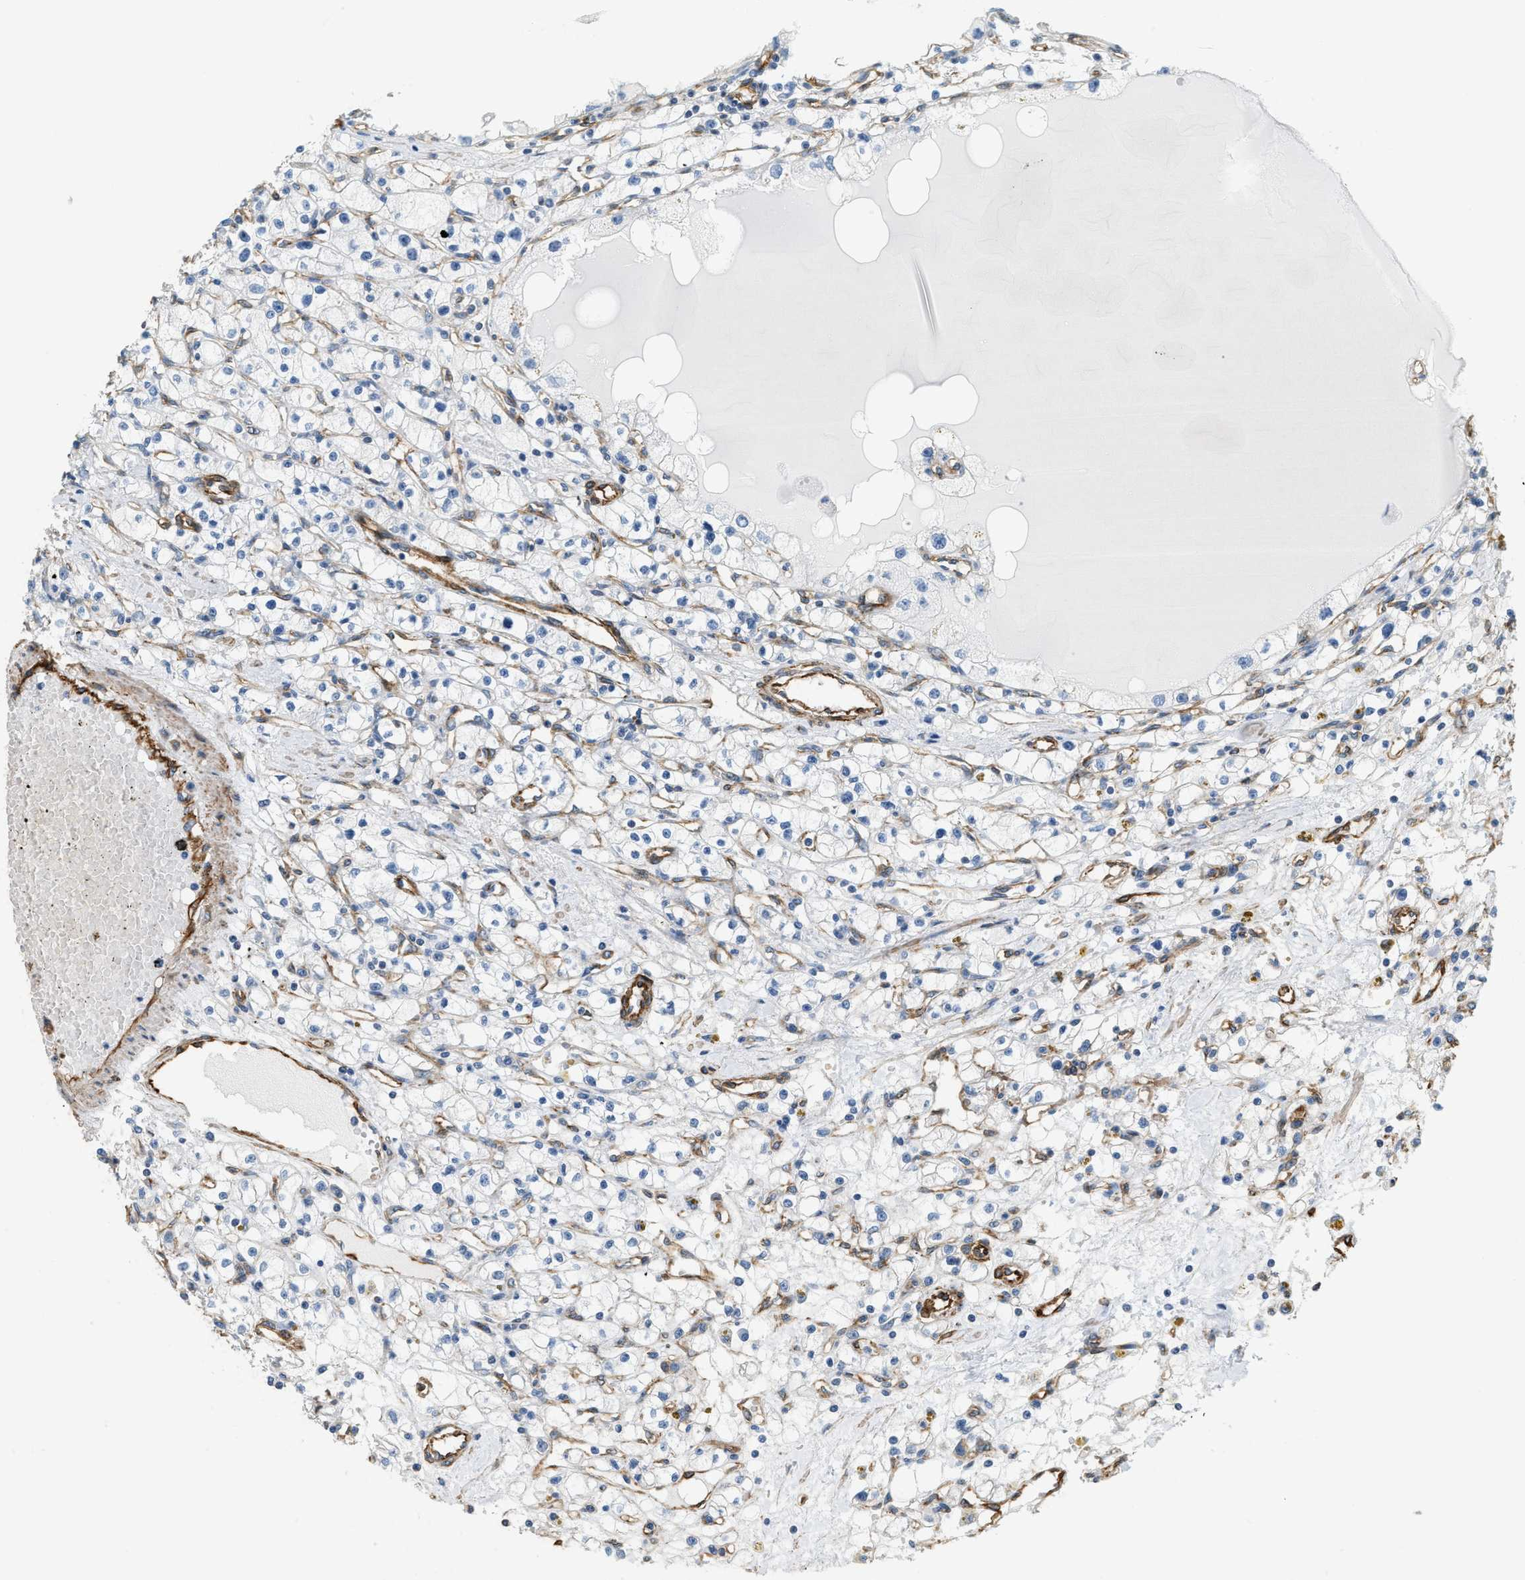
{"staining": {"intensity": "moderate", "quantity": "<25%", "location": "cytoplasmic/membranous"}, "tissue": "renal cancer", "cell_type": "Tumor cells", "image_type": "cancer", "snomed": [{"axis": "morphology", "description": "Adenocarcinoma, NOS"}, {"axis": "topography", "description": "Kidney"}], "caption": "The immunohistochemical stain labels moderate cytoplasmic/membranous positivity in tumor cells of adenocarcinoma (renal) tissue. (DAB IHC, brown staining for protein, blue staining for nuclei).", "gene": "TMEM43", "patient": {"sex": "male", "age": 56}}